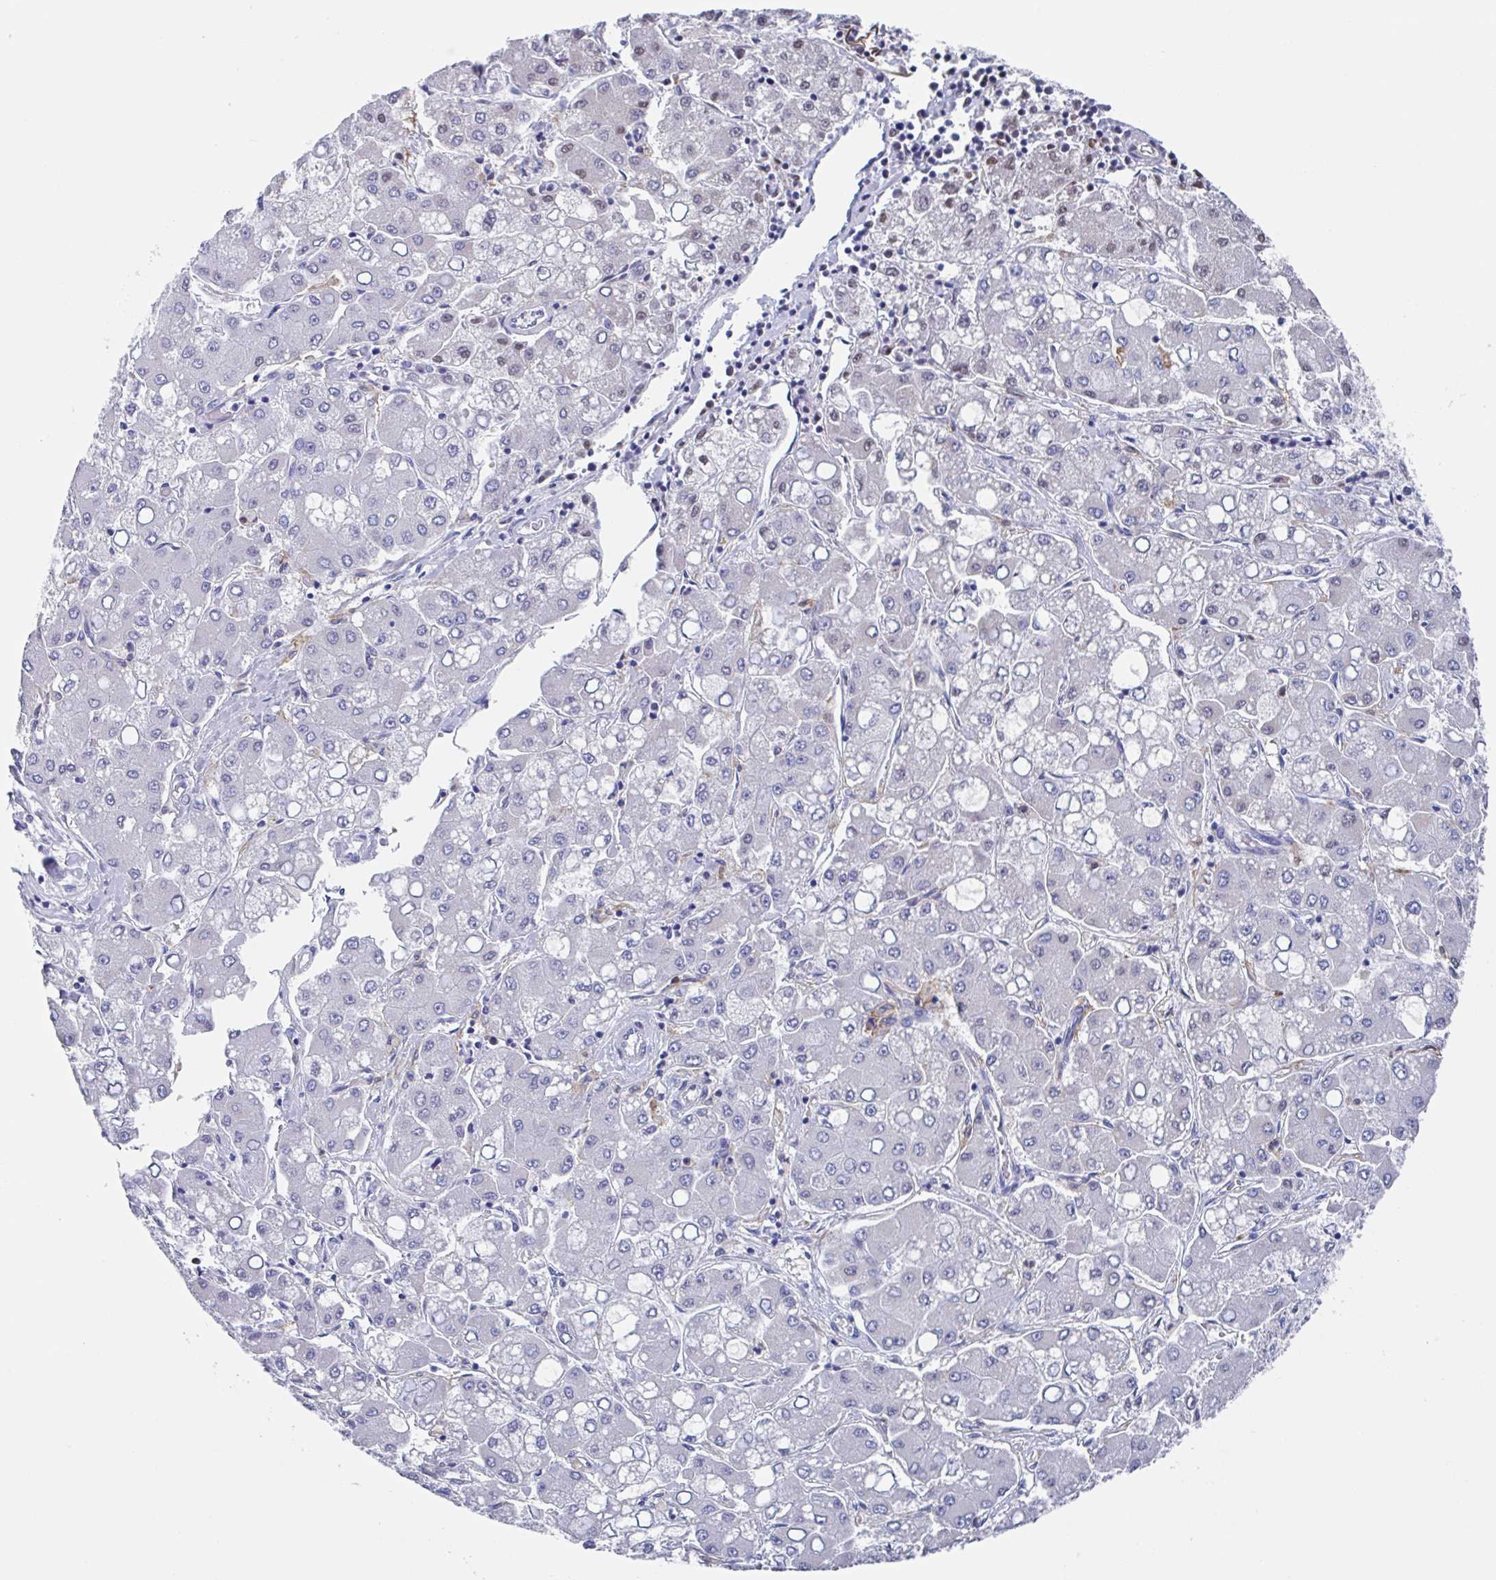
{"staining": {"intensity": "negative", "quantity": "none", "location": "none"}, "tissue": "liver cancer", "cell_type": "Tumor cells", "image_type": "cancer", "snomed": [{"axis": "morphology", "description": "Carcinoma, Hepatocellular, NOS"}, {"axis": "topography", "description": "Liver"}], "caption": "Tumor cells show no significant protein expression in liver cancer (hepatocellular carcinoma). (Stains: DAB IHC with hematoxylin counter stain, Microscopy: brightfield microscopy at high magnification).", "gene": "FCGR3A", "patient": {"sex": "male", "age": 40}}